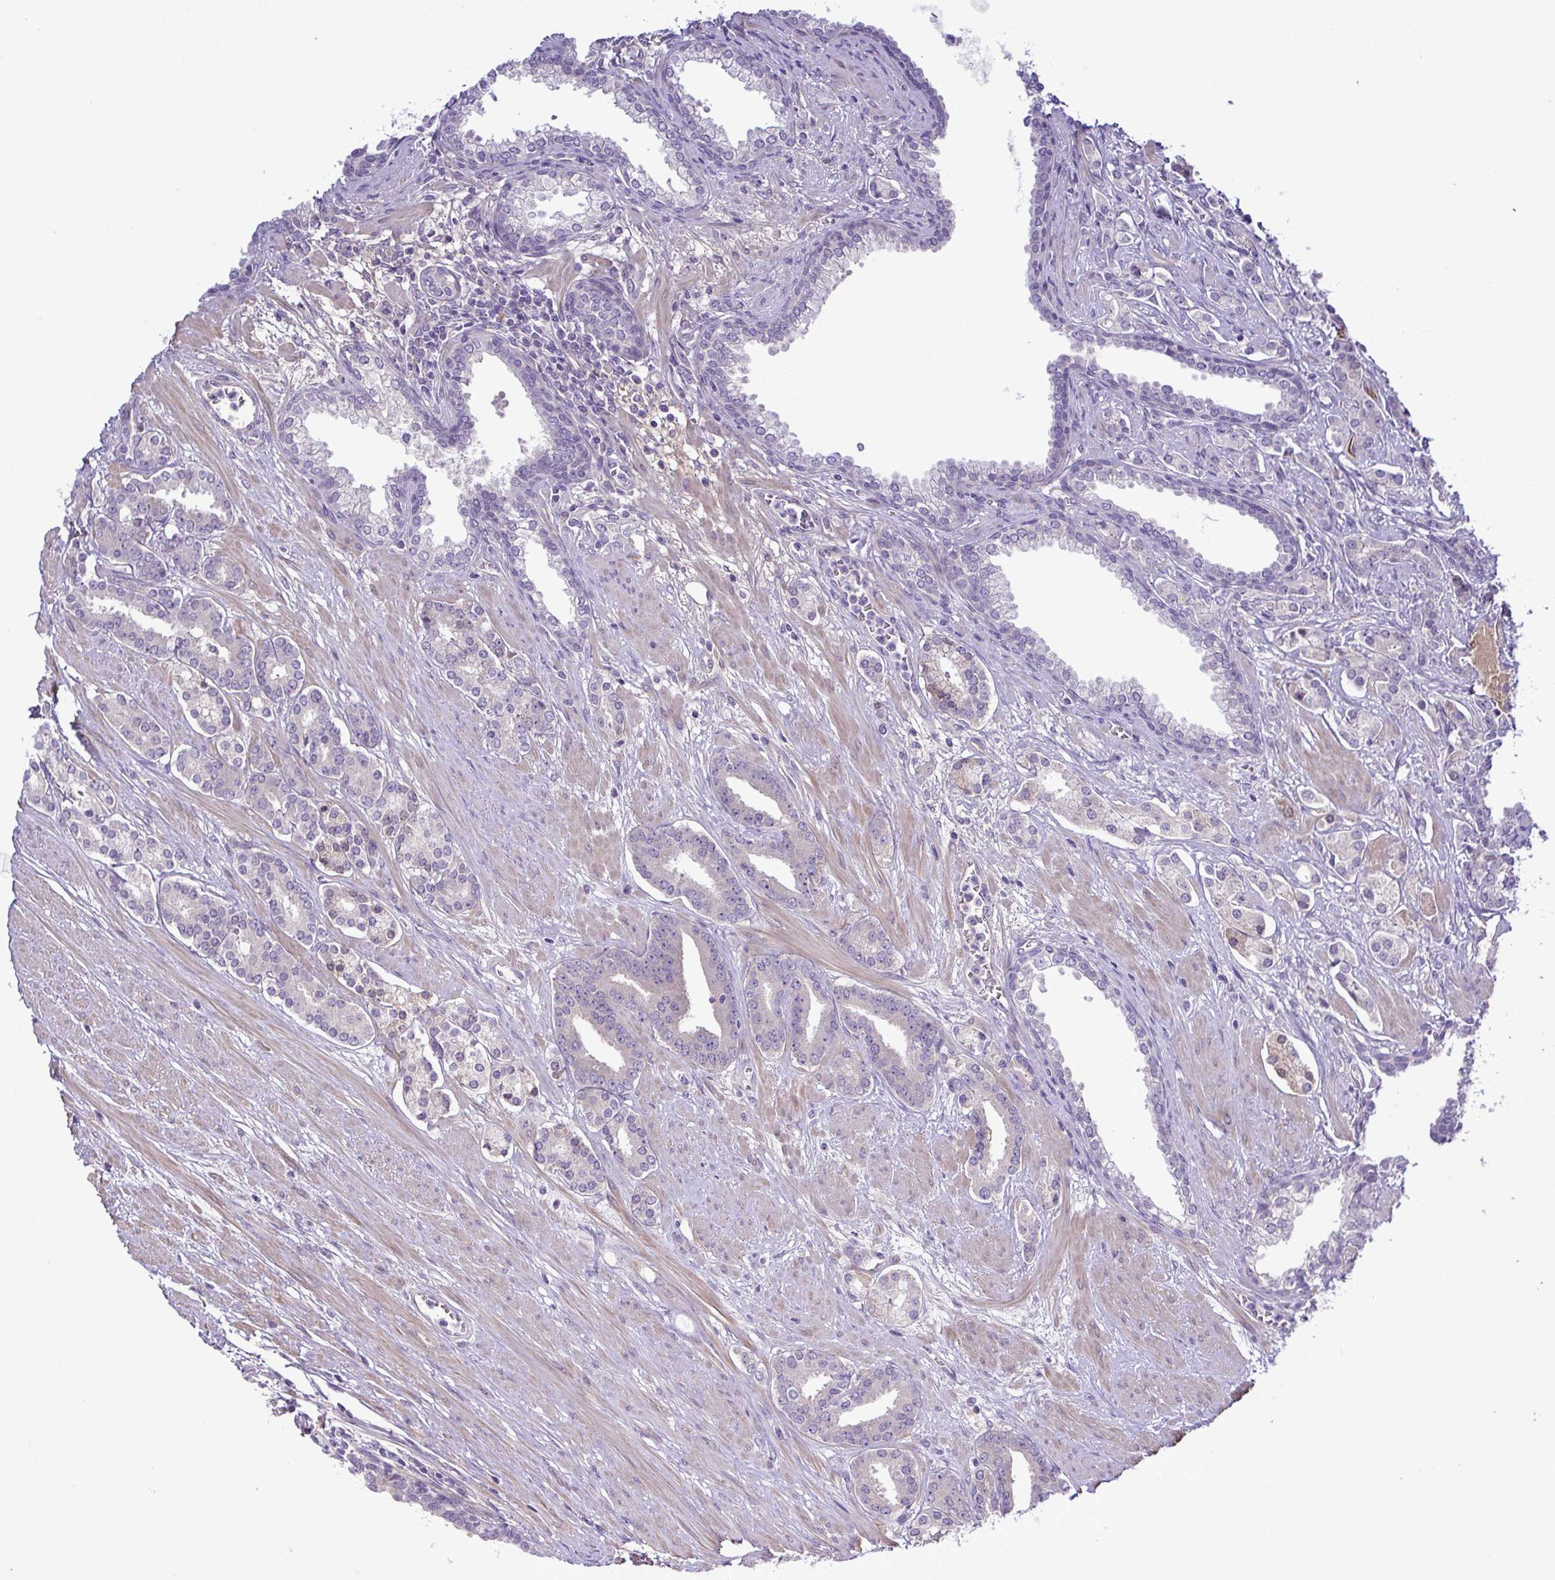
{"staining": {"intensity": "negative", "quantity": "none", "location": "none"}, "tissue": "prostate cancer", "cell_type": "Tumor cells", "image_type": "cancer", "snomed": [{"axis": "morphology", "description": "Adenocarcinoma, High grade"}, {"axis": "topography", "description": "Prostate"}], "caption": "Immunohistochemistry (IHC) image of high-grade adenocarcinoma (prostate) stained for a protein (brown), which demonstrates no positivity in tumor cells. The staining is performed using DAB brown chromogen with nuclei counter-stained in using hematoxylin.", "gene": "SYNPO2L", "patient": {"sex": "male", "age": 60}}